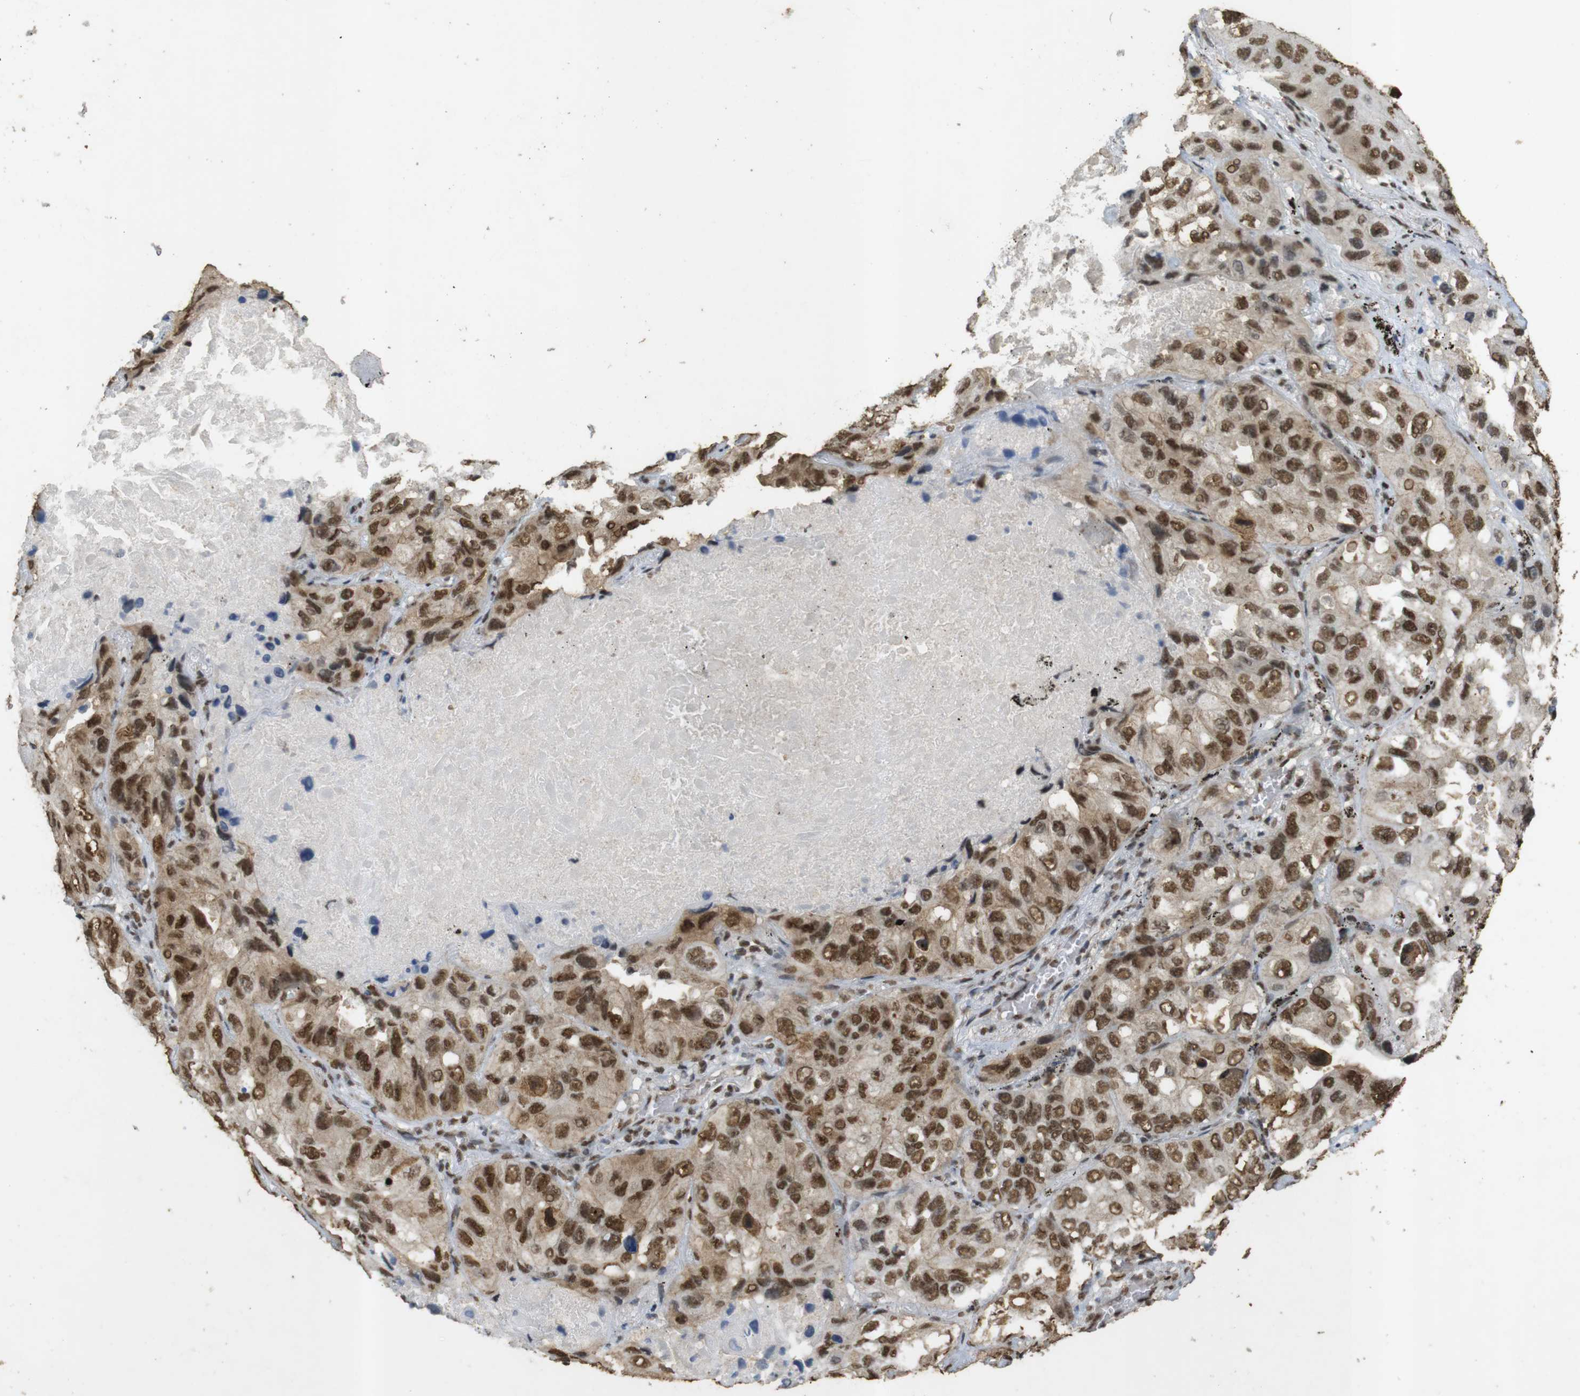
{"staining": {"intensity": "strong", "quantity": ">75%", "location": "cytoplasmic/membranous,nuclear"}, "tissue": "lung cancer", "cell_type": "Tumor cells", "image_type": "cancer", "snomed": [{"axis": "morphology", "description": "Squamous cell carcinoma, NOS"}, {"axis": "topography", "description": "Lung"}], "caption": "Lung squamous cell carcinoma stained with DAB immunohistochemistry demonstrates high levels of strong cytoplasmic/membranous and nuclear staining in about >75% of tumor cells.", "gene": "GATA4", "patient": {"sex": "female", "age": 73}}